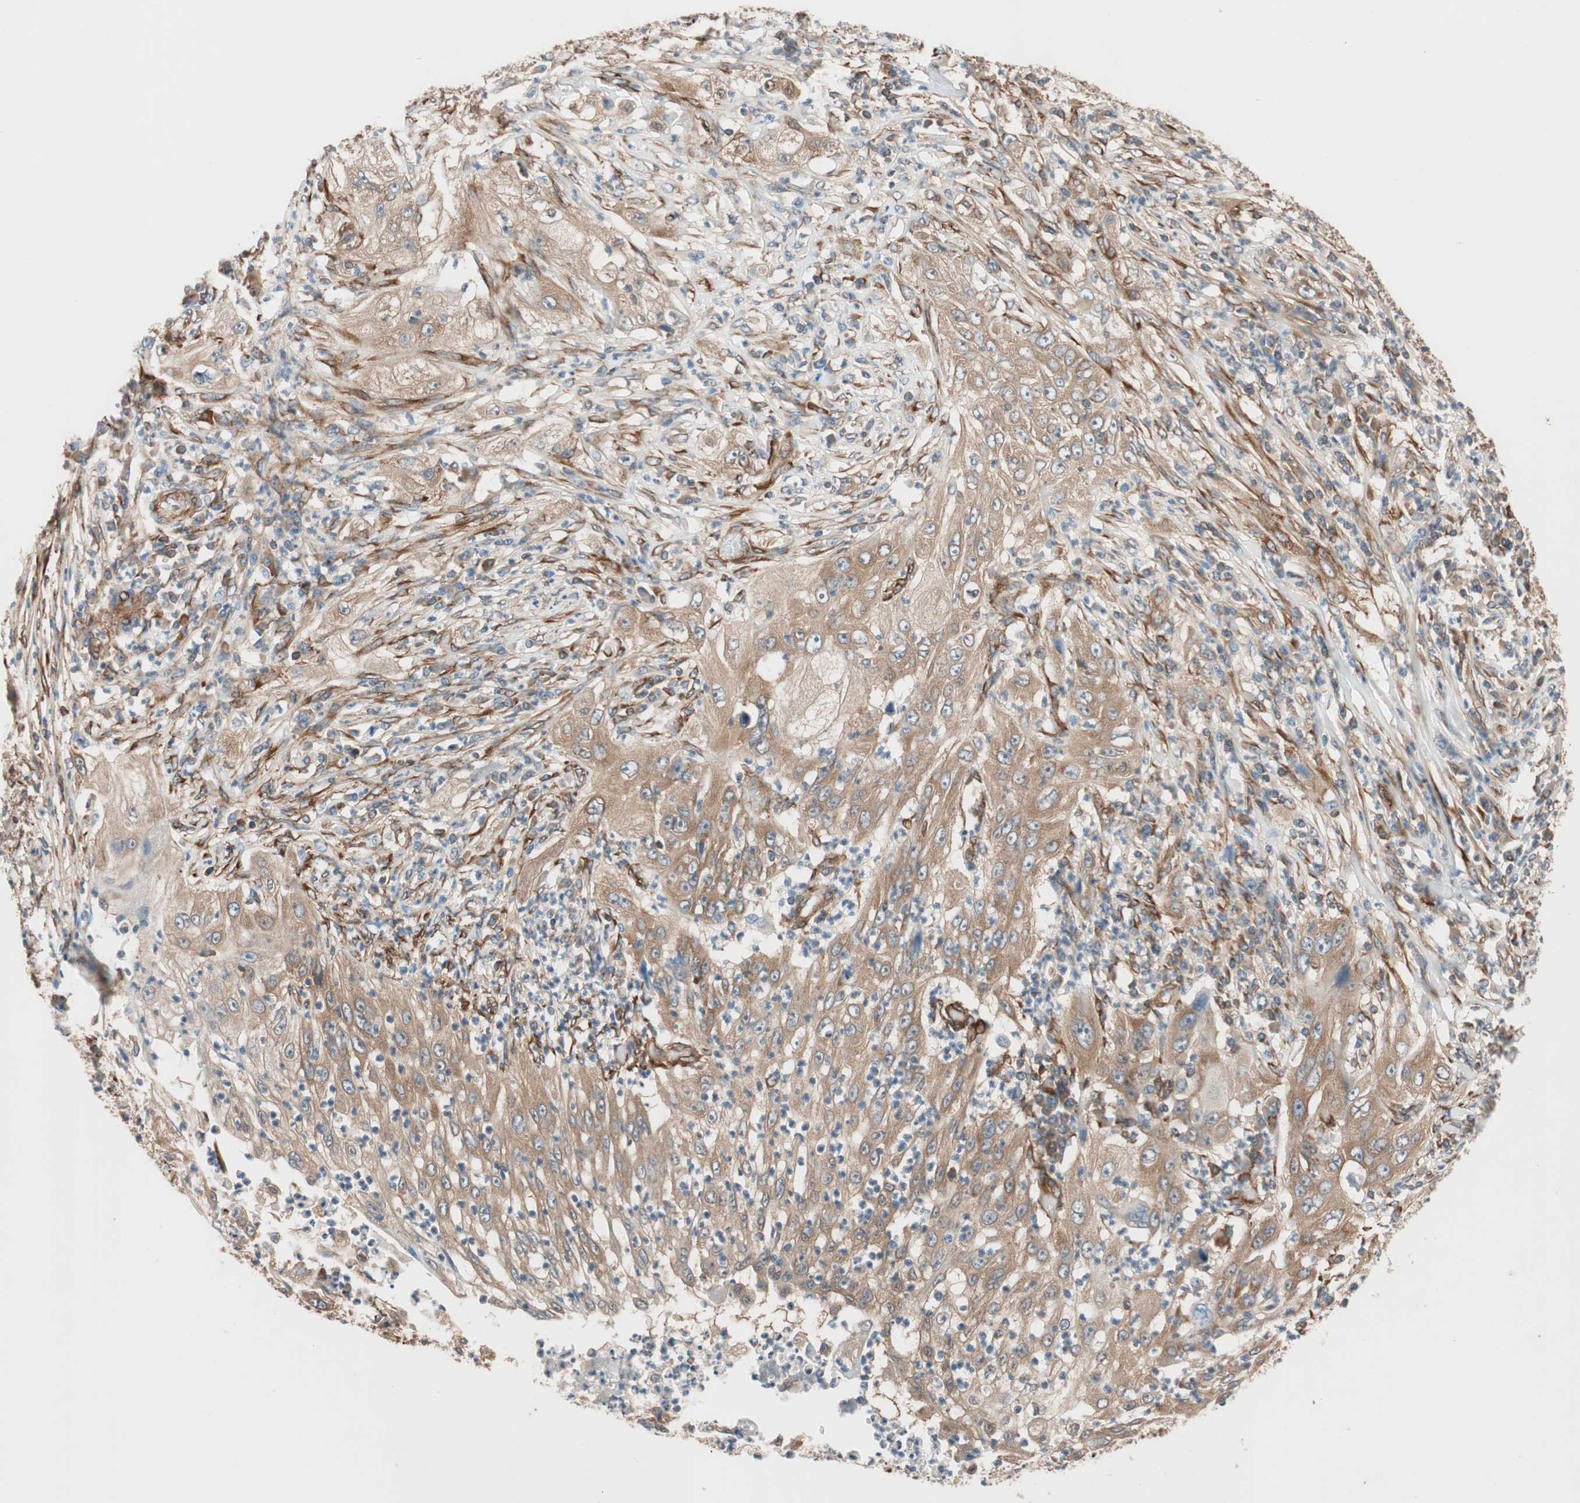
{"staining": {"intensity": "moderate", "quantity": "25%-75%", "location": "cytoplasmic/membranous"}, "tissue": "lung cancer", "cell_type": "Tumor cells", "image_type": "cancer", "snomed": [{"axis": "morphology", "description": "Inflammation, NOS"}, {"axis": "morphology", "description": "Squamous cell carcinoma, NOS"}, {"axis": "topography", "description": "Lymph node"}, {"axis": "topography", "description": "Soft tissue"}, {"axis": "topography", "description": "Lung"}], "caption": "High-magnification brightfield microscopy of lung cancer (squamous cell carcinoma) stained with DAB (brown) and counterstained with hematoxylin (blue). tumor cells exhibit moderate cytoplasmic/membranous staining is seen in approximately25%-75% of cells.", "gene": "WASL", "patient": {"sex": "male", "age": 66}}